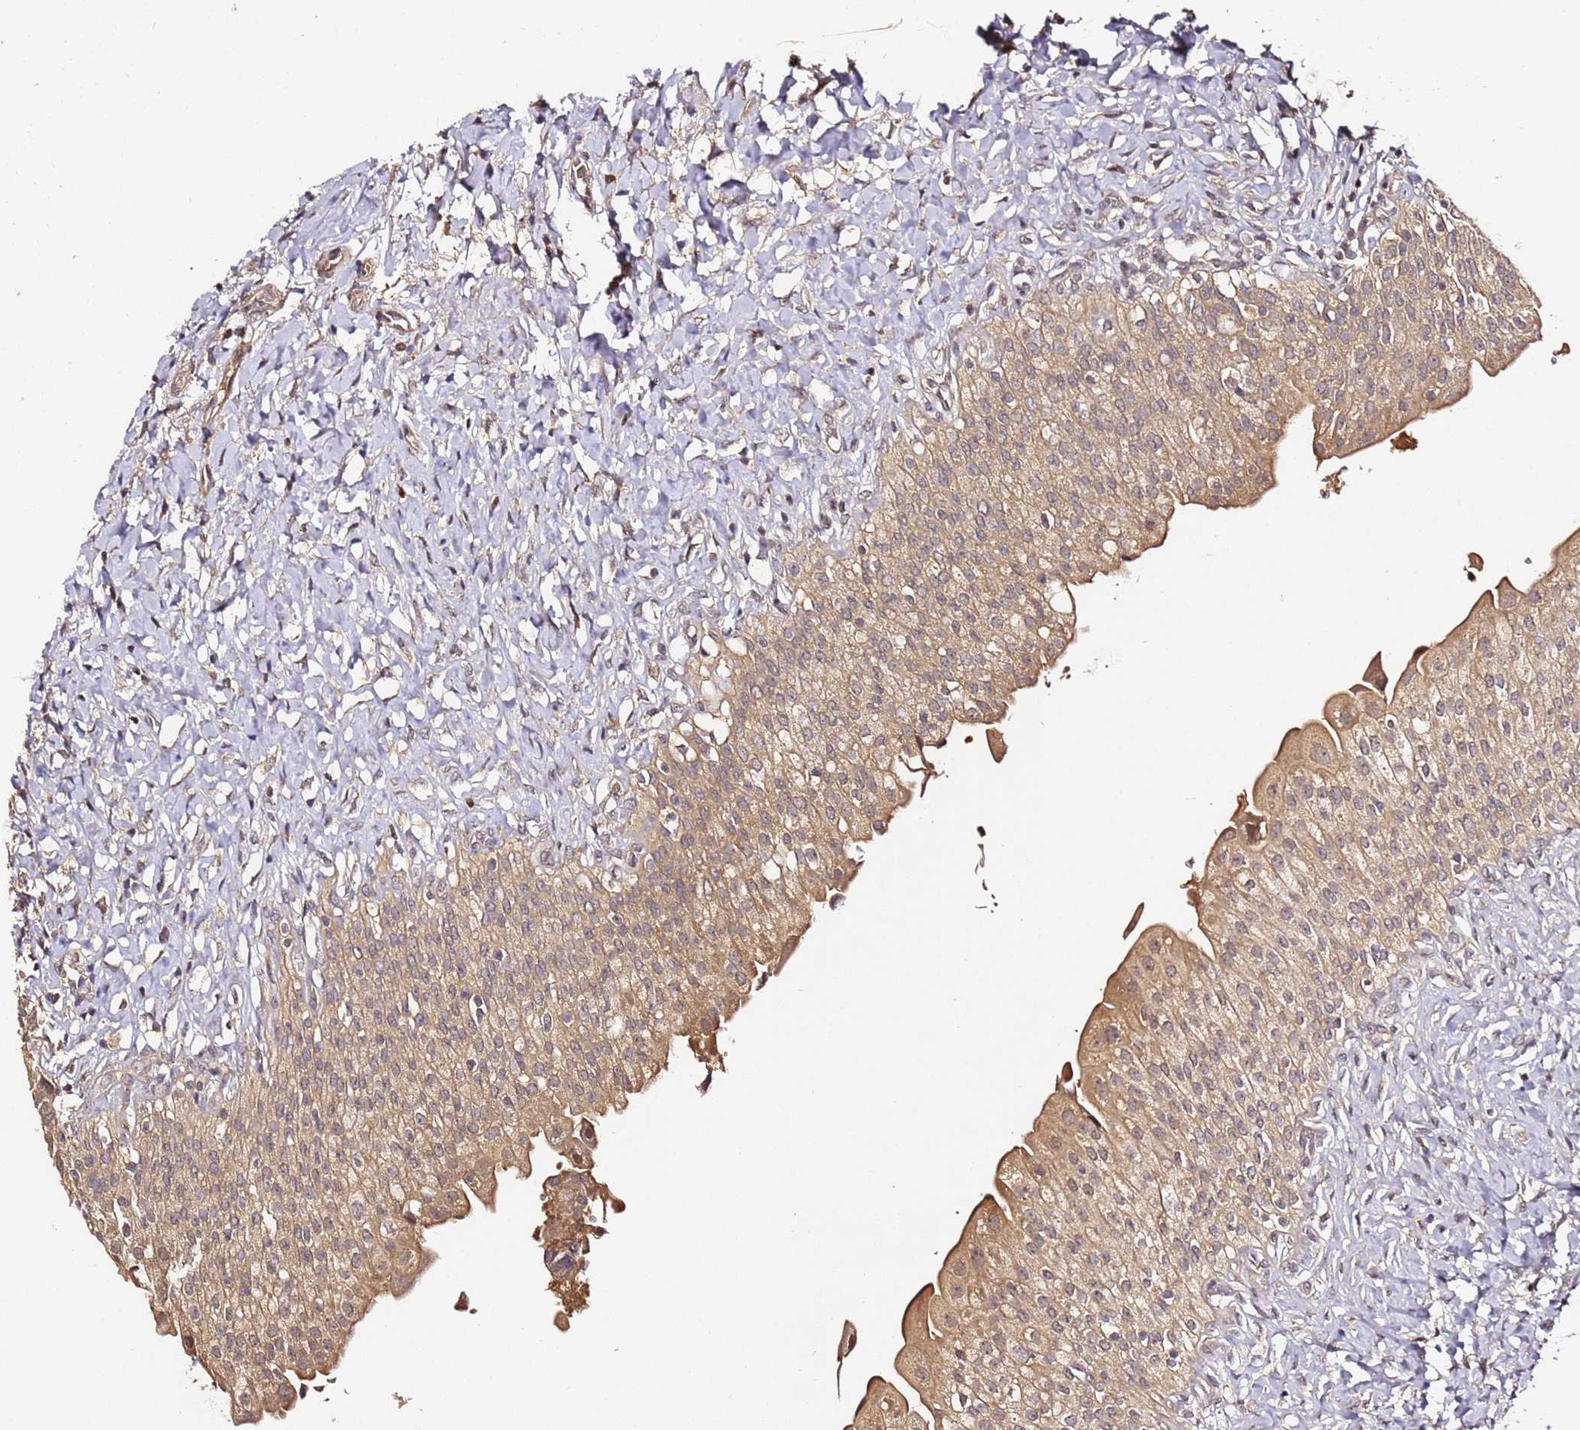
{"staining": {"intensity": "moderate", "quantity": ">75%", "location": "cytoplasmic/membranous"}, "tissue": "urinary bladder", "cell_type": "Urothelial cells", "image_type": "normal", "snomed": [{"axis": "morphology", "description": "Normal tissue, NOS"}, {"axis": "morphology", "description": "Inflammation, NOS"}, {"axis": "topography", "description": "Urinary bladder"}], "caption": "Immunohistochemical staining of unremarkable urinary bladder demonstrates >75% levels of moderate cytoplasmic/membranous protein positivity in about >75% of urothelial cells.", "gene": "C6orf136", "patient": {"sex": "male", "age": 64}}